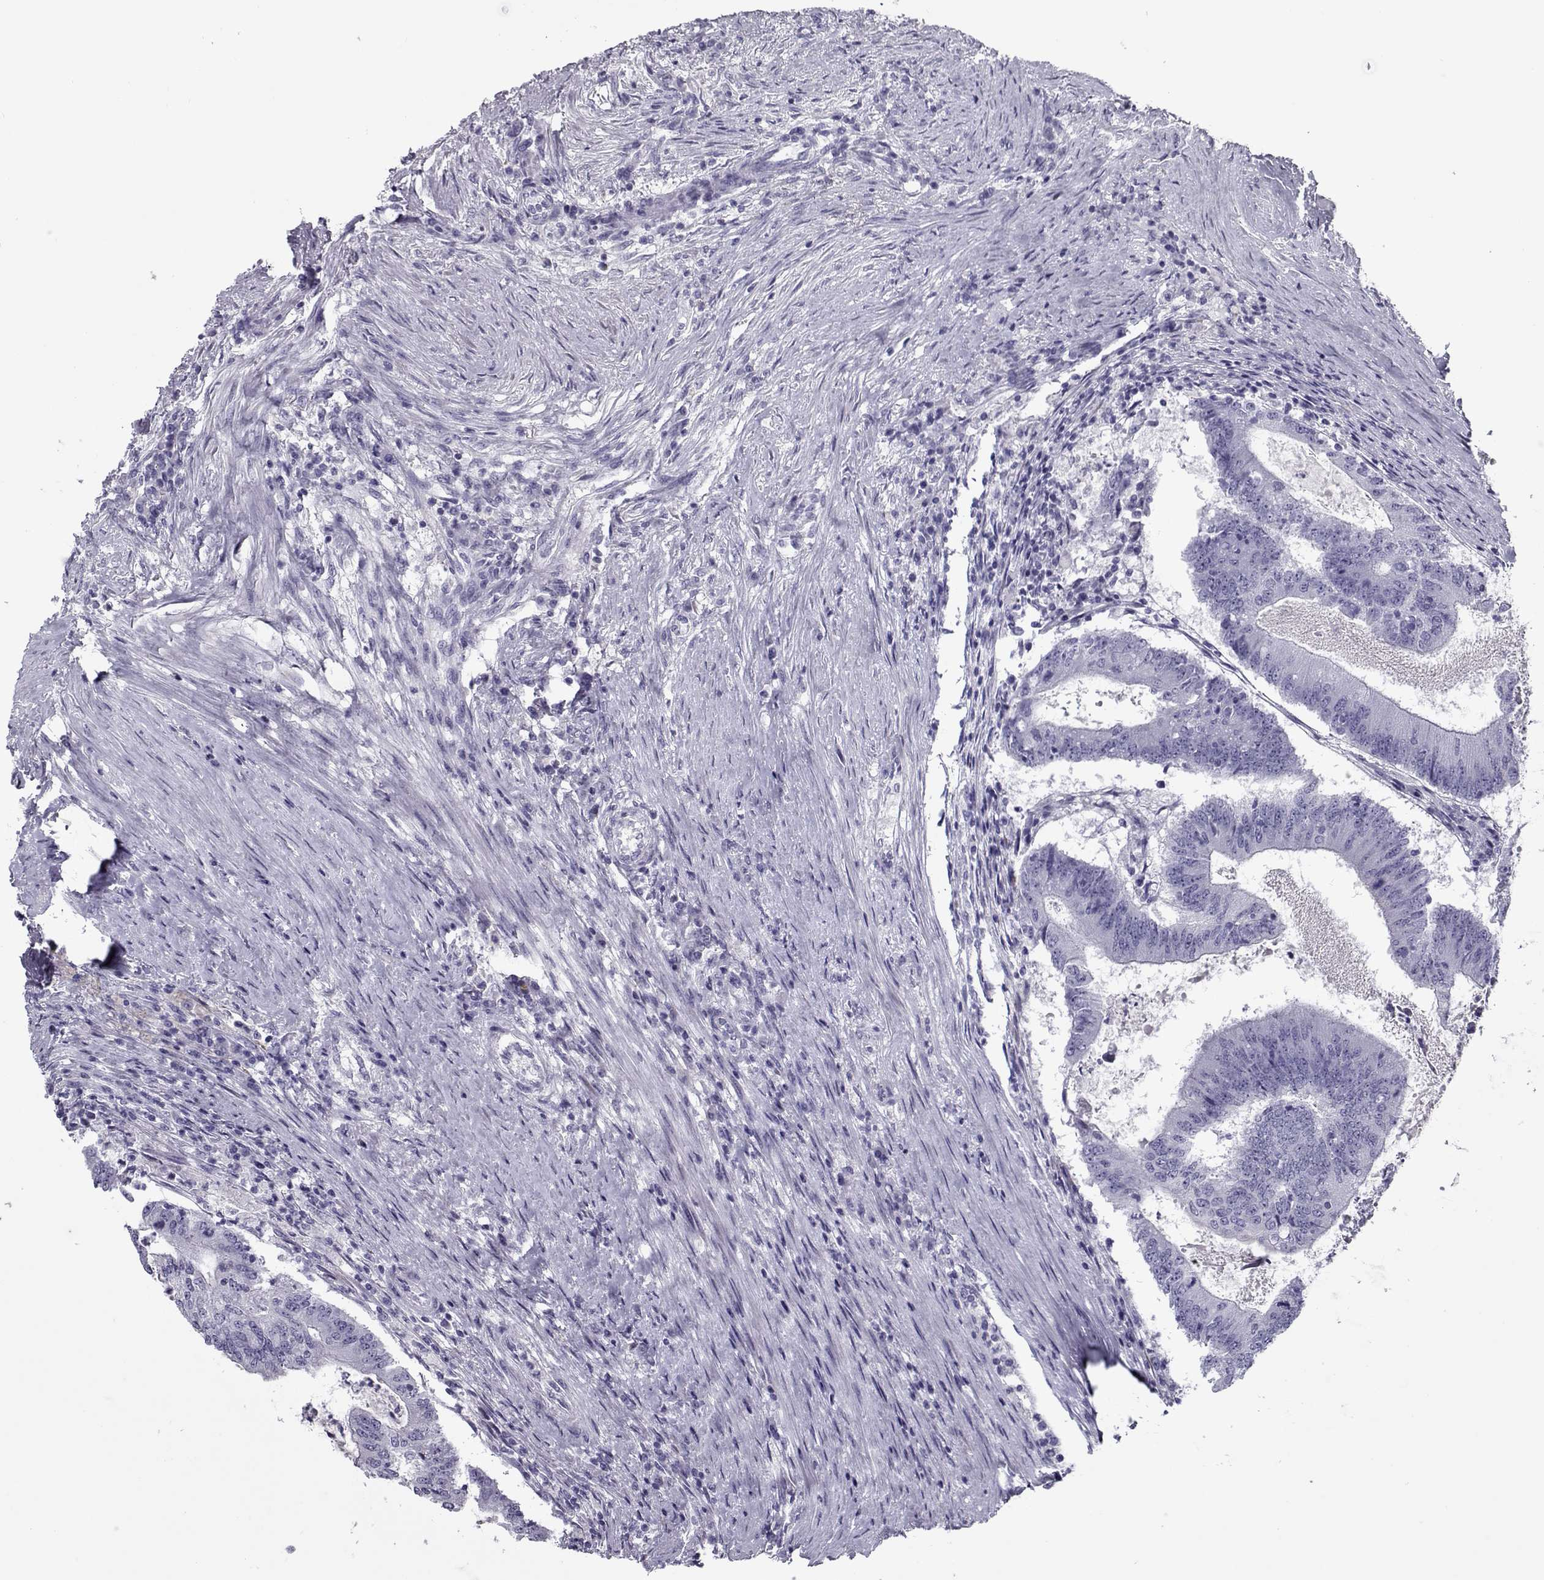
{"staining": {"intensity": "negative", "quantity": "none", "location": "none"}, "tissue": "colorectal cancer", "cell_type": "Tumor cells", "image_type": "cancer", "snomed": [{"axis": "morphology", "description": "Adenocarcinoma, NOS"}, {"axis": "topography", "description": "Colon"}], "caption": "Immunohistochemistry (IHC) of colorectal adenocarcinoma displays no staining in tumor cells. (Brightfield microscopy of DAB (3,3'-diaminobenzidine) immunohistochemistry (IHC) at high magnification).", "gene": "GAGE2A", "patient": {"sex": "female", "age": 70}}